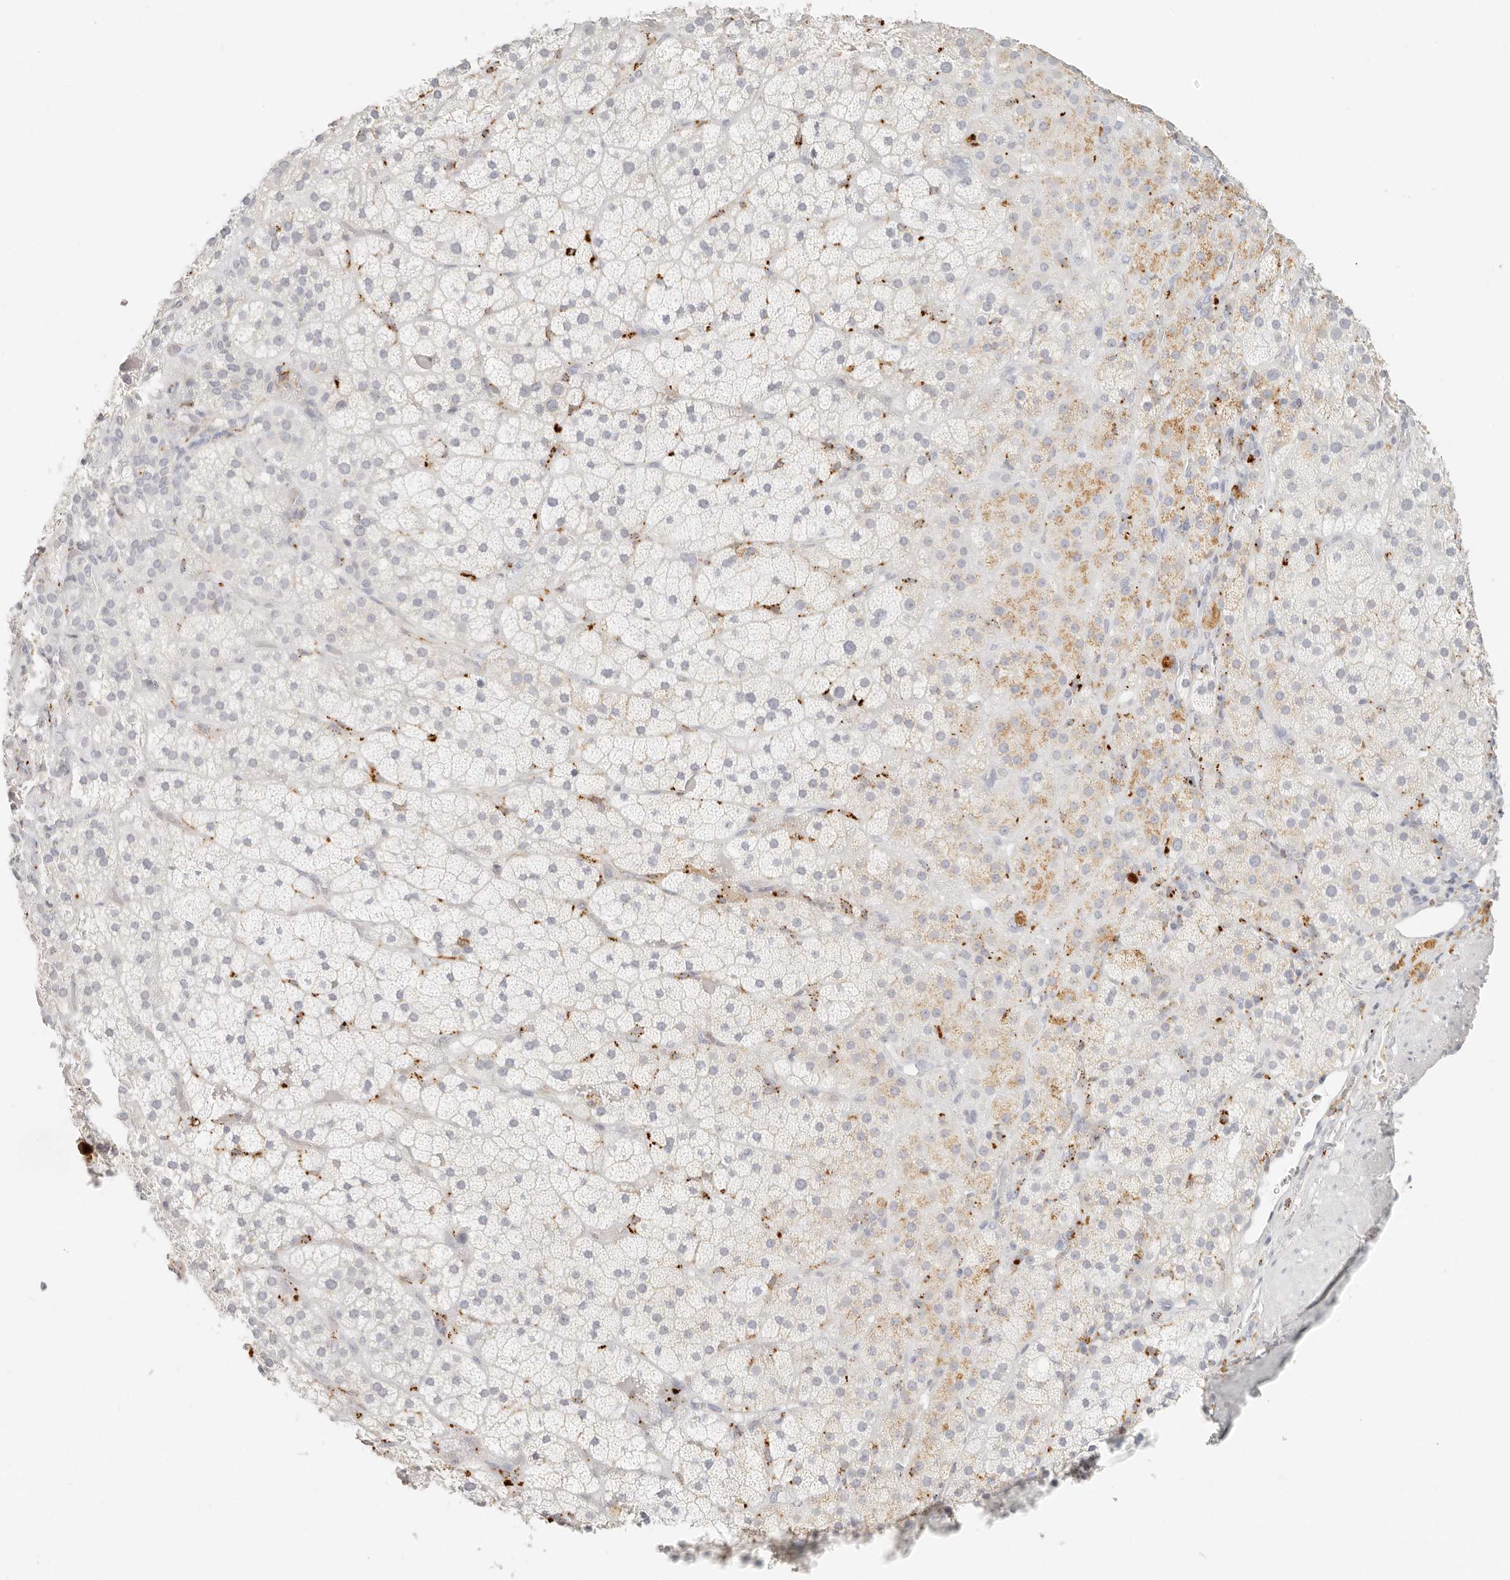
{"staining": {"intensity": "weak", "quantity": "<25%", "location": "cytoplasmic/membranous"}, "tissue": "adrenal gland", "cell_type": "Glandular cells", "image_type": "normal", "snomed": [{"axis": "morphology", "description": "Normal tissue, NOS"}, {"axis": "topography", "description": "Adrenal gland"}], "caption": "Glandular cells show no significant protein expression in unremarkable adrenal gland.", "gene": "RNASET2", "patient": {"sex": "male", "age": 57}}